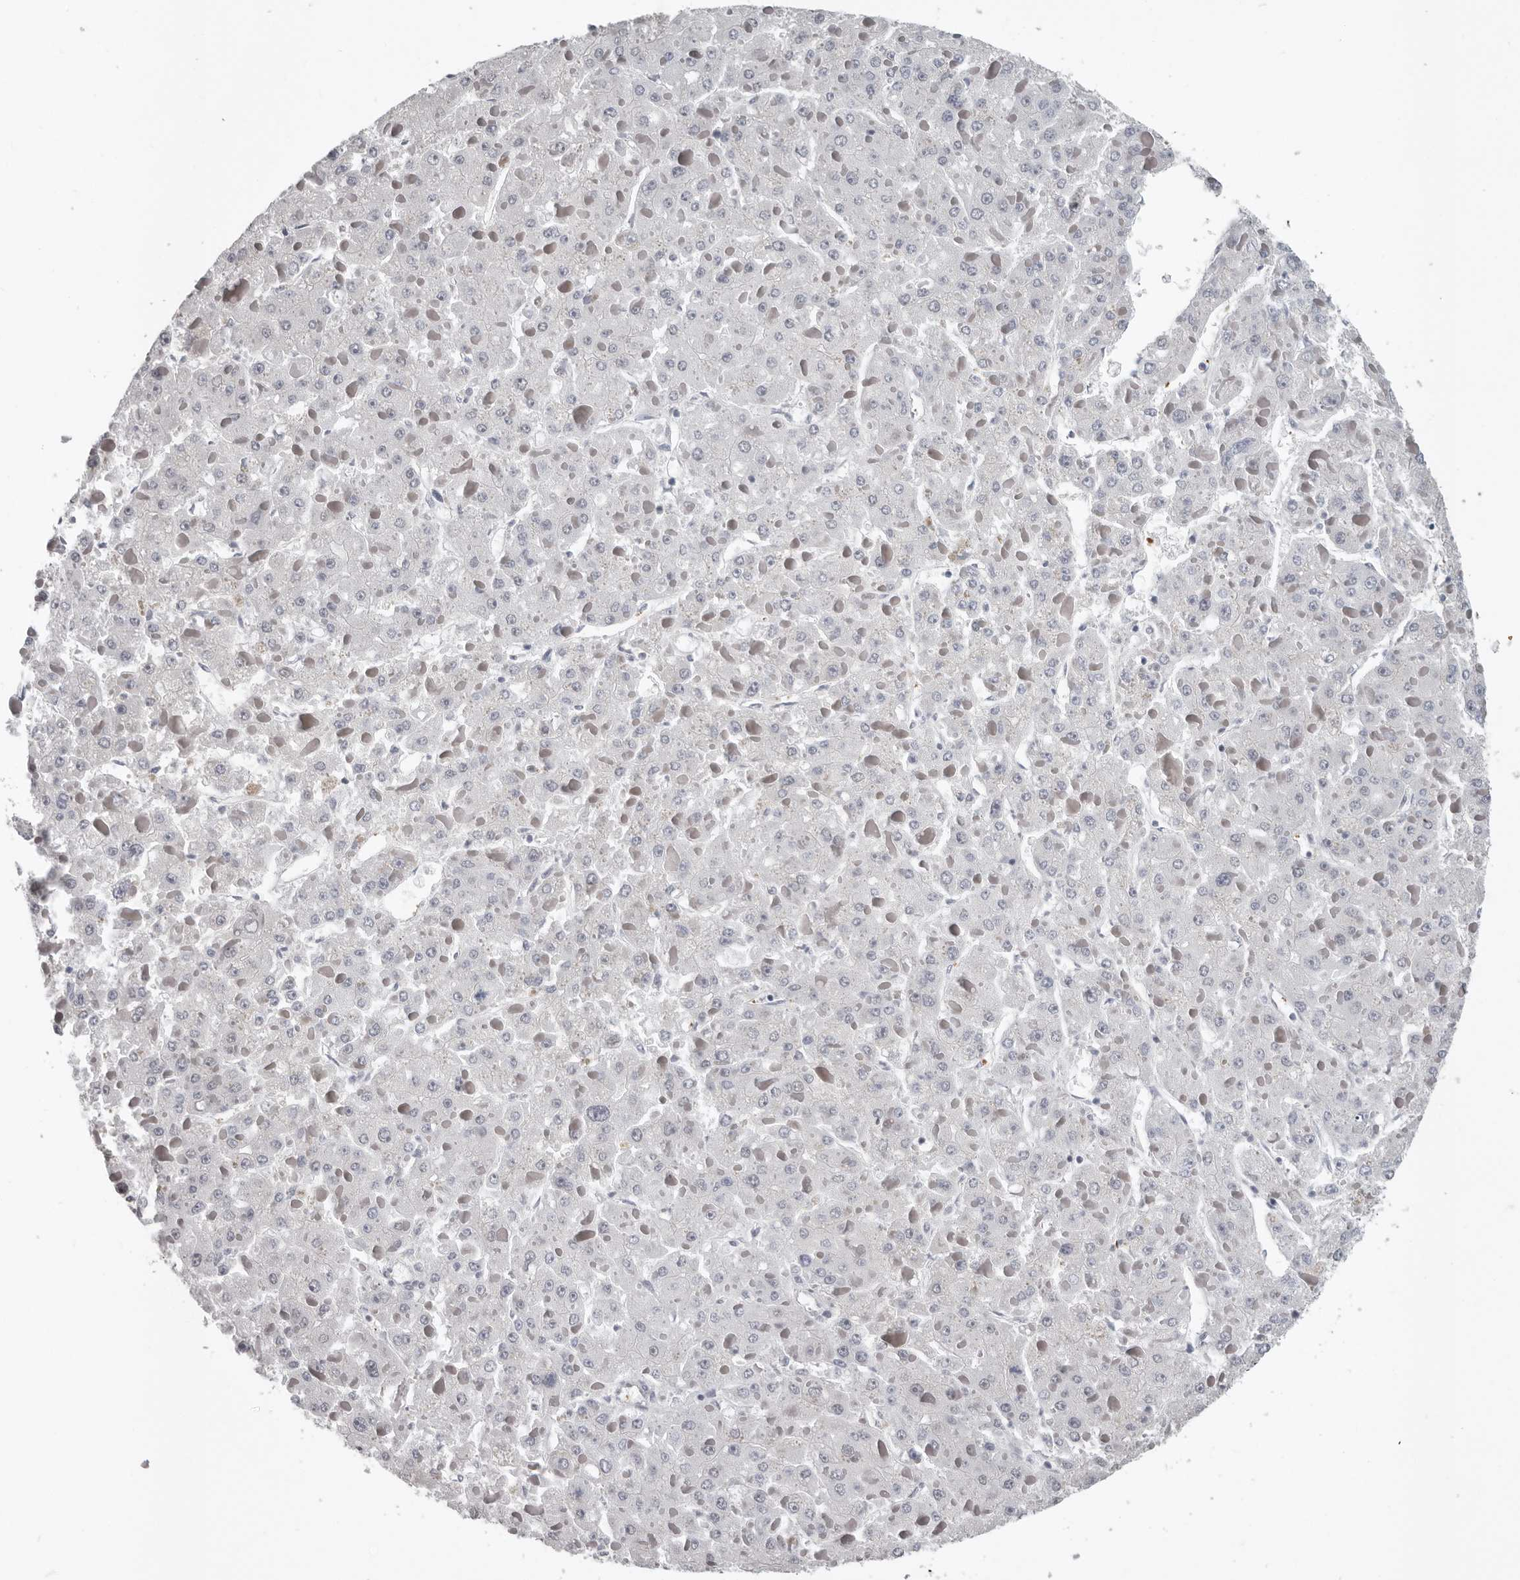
{"staining": {"intensity": "negative", "quantity": "none", "location": "none"}, "tissue": "liver cancer", "cell_type": "Tumor cells", "image_type": "cancer", "snomed": [{"axis": "morphology", "description": "Carcinoma, Hepatocellular, NOS"}, {"axis": "topography", "description": "Liver"}], "caption": "An IHC histopathology image of liver cancer (hepatocellular carcinoma) is shown. There is no staining in tumor cells of liver cancer (hepatocellular carcinoma).", "gene": "RALGPS2", "patient": {"sex": "female", "age": 73}}